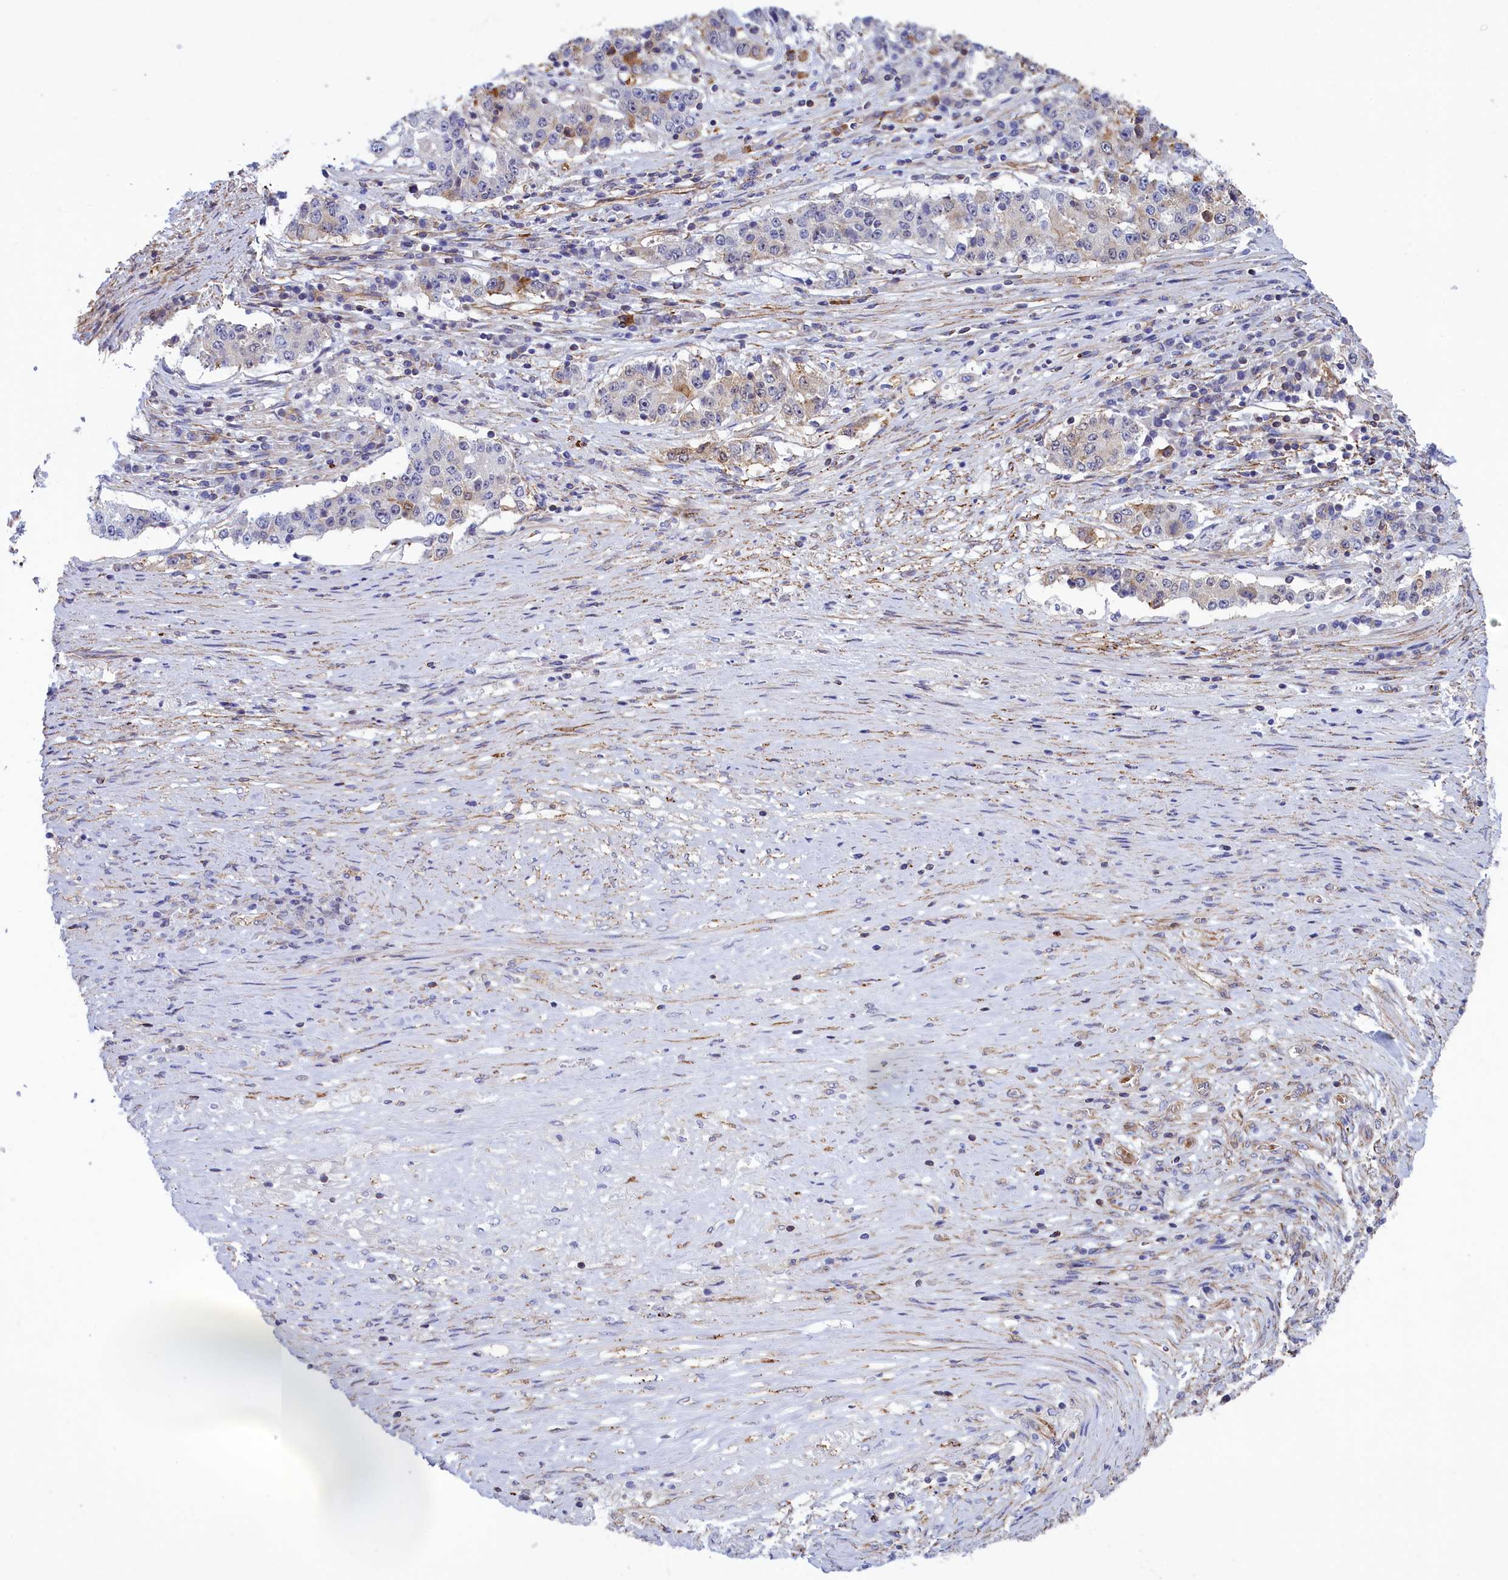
{"staining": {"intensity": "negative", "quantity": "none", "location": "none"}, "tissue": "stomach cancer", "cell_type": "Tumor cells", "image_type": "cancer", "snomed": [{"axis": "morphology", "description": "Adenocarcinoma, NOS"}, {"axis": "topography", "description": "Stomach"}], "caption": "Tumor cells are negative for brown protein staining in adenocarcinoma (stomach).", "gene": "ABCC12", "patient": {"sex": "male", "age": 59}}